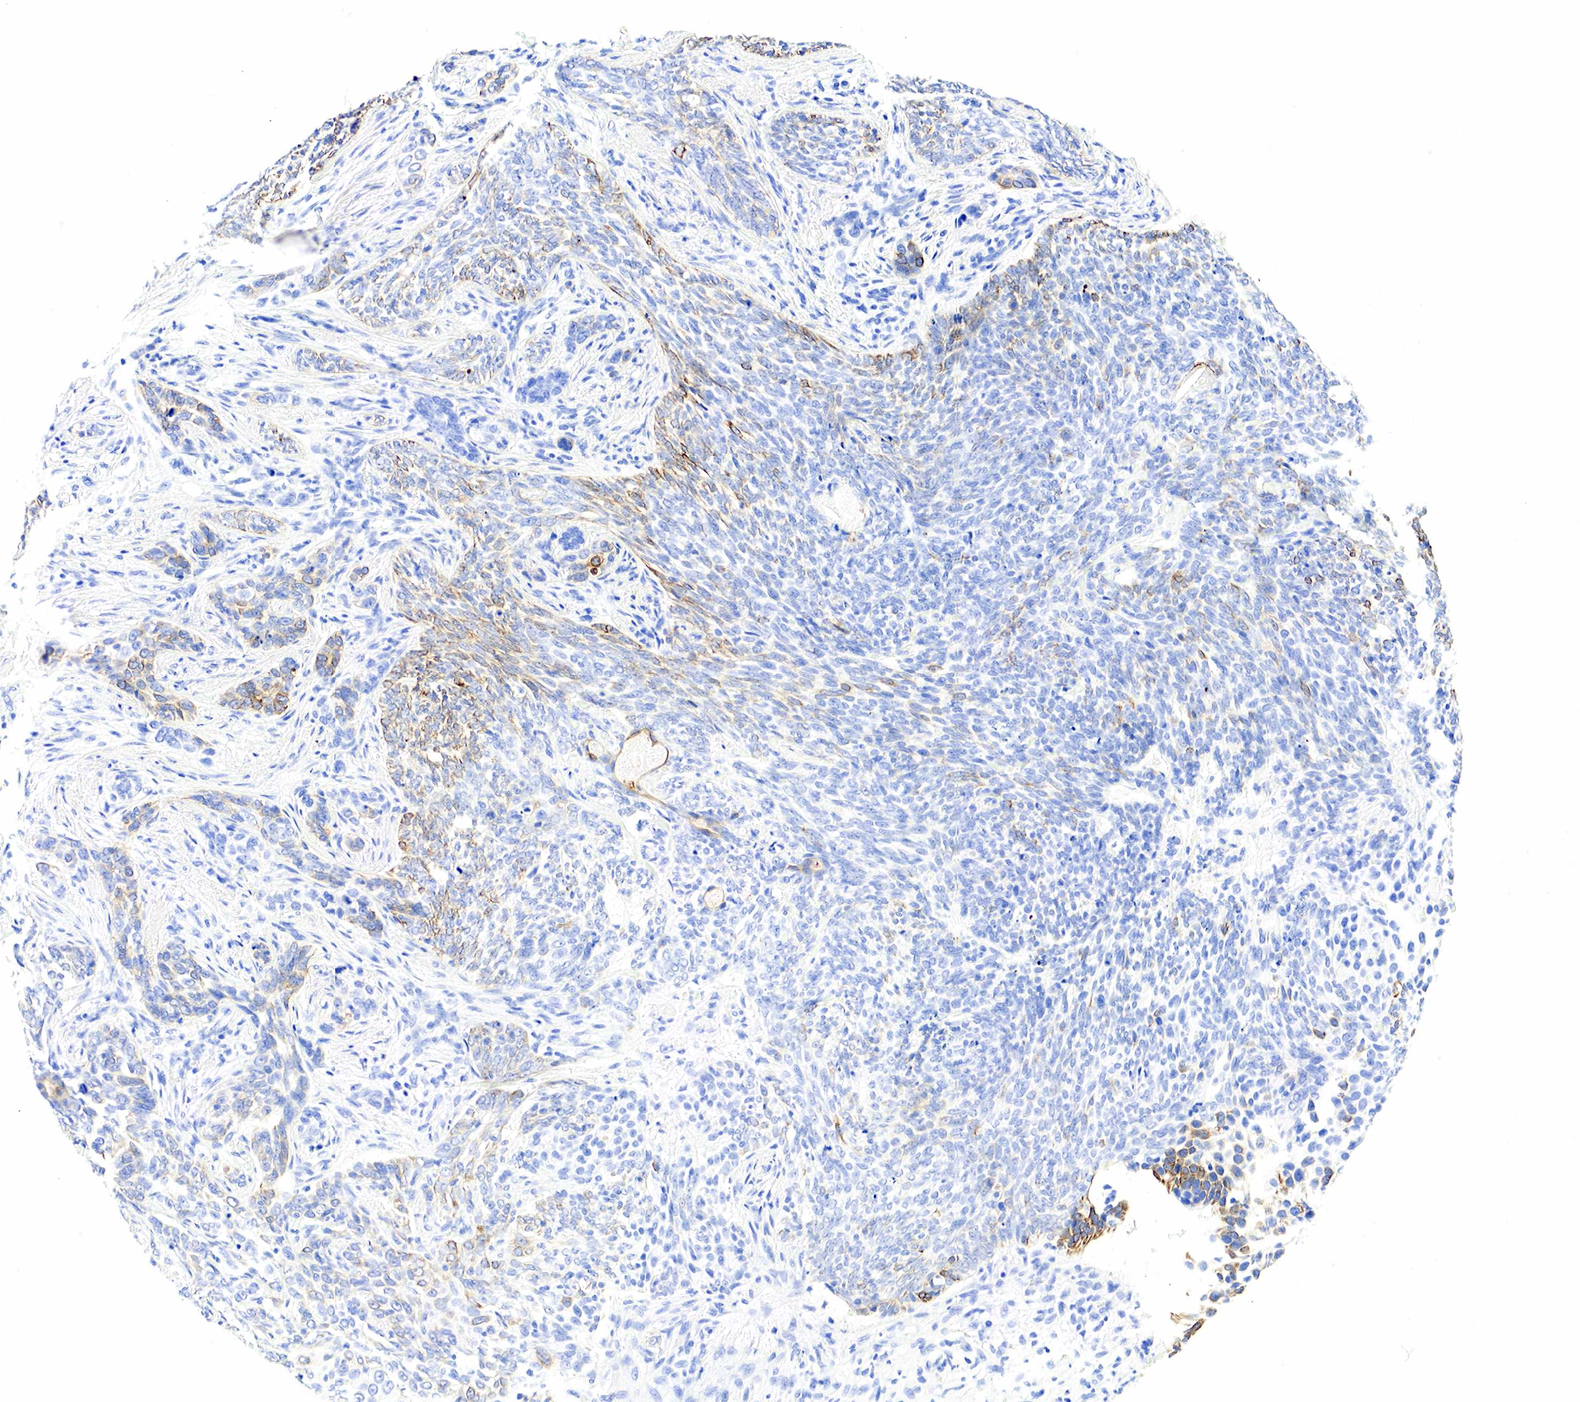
{"staining": {"intensity": "weak", "quantity": "<25%", "location": "cytoplasmic/membranous"}, "tissue": "skin cancer", "cell_type": "Tumor cells", "image_type": "cancer", "snomed": [{"axis": "morphology", "description": "Basal cell carcinoma"}, {"axis": "topography", "description": "Skin"}], "caption": "DAB (3,3'-diaminobenzidine) immunohistochemical staining of basal cell carcinoma (skin) shows no significant expression in tumor cells. The staining is performed using DAB (3,3'-diaminobenzidine) brown chromogen with nuclei counter-stained in using hematoxylin.", "gene": "KRT7", "patient": {"sex": "male", "age": 89}}